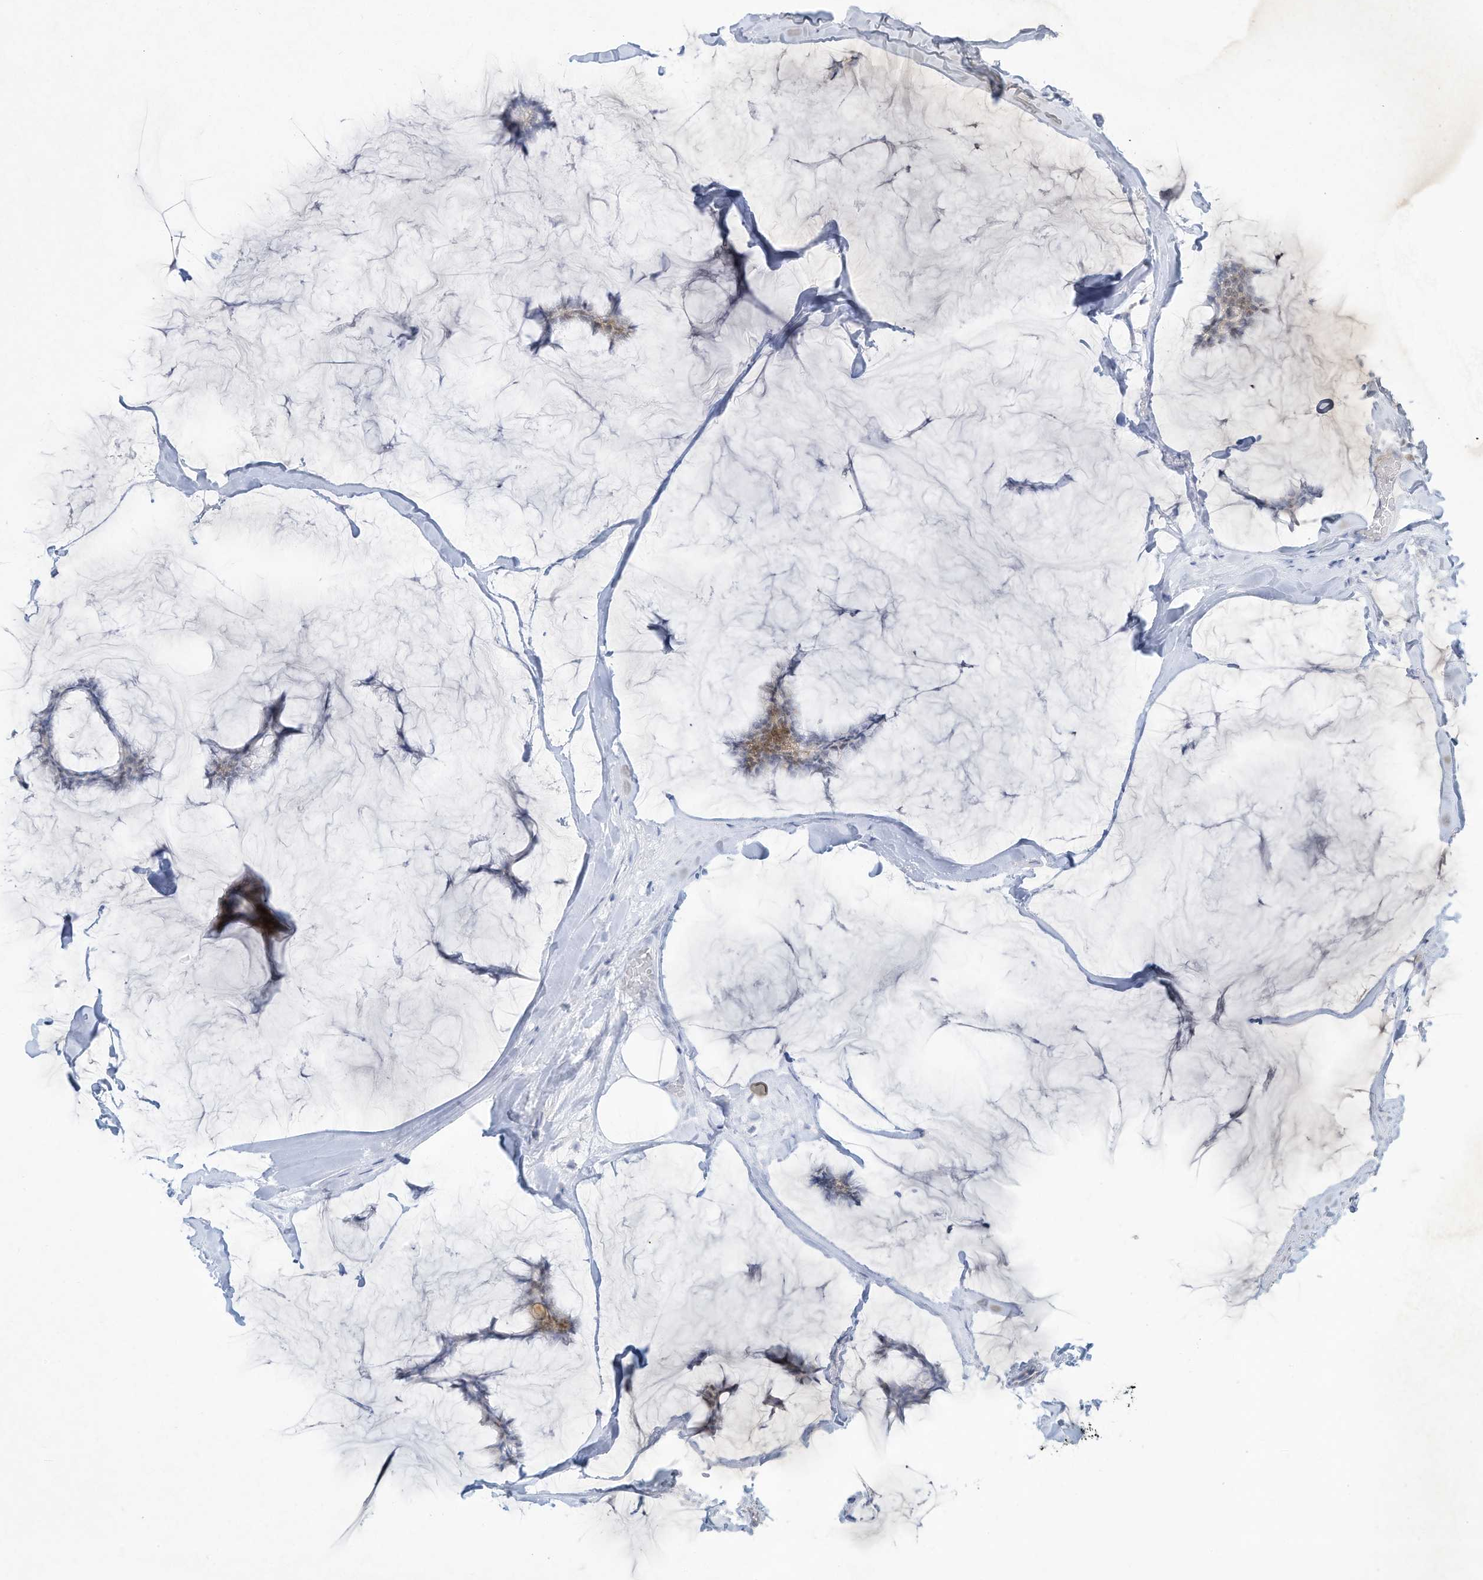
{"staining": {"intensity": "moderate", "quantity": "<25%", "location": "cytoplasmic/membranous"}, "tissue": "breast cancer", "cell_type": "Tumor cells", "image_type": "cancer", "snomed": [{"axis": "morphology", "description": "Duct carcinoma"}, {"axis": "topography", "description": "Breast"}], "caption": "A high-resolution photomicrograph shows immunohistochemistry staining of breast infiltrating ductal carcinoma, which demonstrates moderate cytoplasmic/membranous staining in approximately <25% of tumor cells. (Brightfield microscopy of DAB IHC at high magnification).", "gene": "PAX6", "patient": {"sex": "female", "age": 93}}